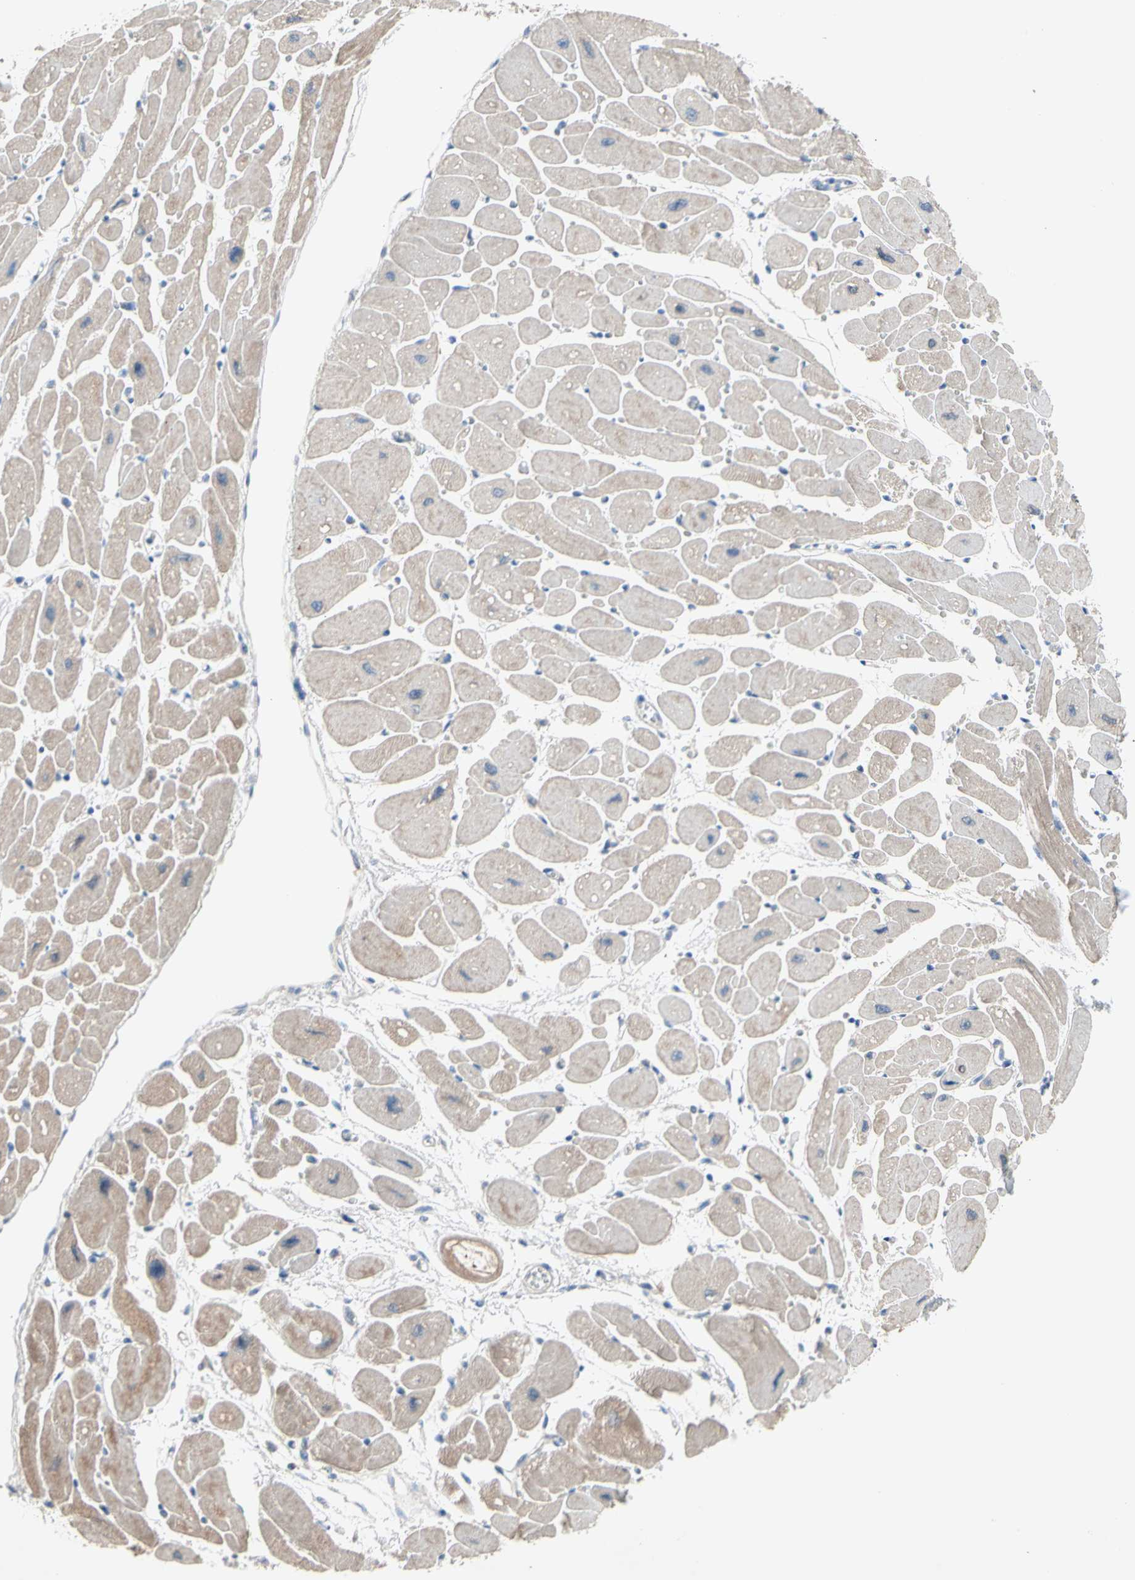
{"staining": {"intensity": "weak", "quantity": "25%-75%", "location": "cytoplasmic/membranous"}, "tissue": "heart muscle", "cell_type": "Cardiomyocytes", "image_type": "normal", "snomed": [{"axis": "morphology", "description": "Normal tissue, NOS"}, {"axis": "topography", "description": "Heart"}], "caption": "A histopathology image of human heart muscle stained for a protein shows weak cytoplasmic/membranous brown staining in cardiomyocytes.", "gene": "MTHFS", "patient": {"sex": "female", "age": 54}}